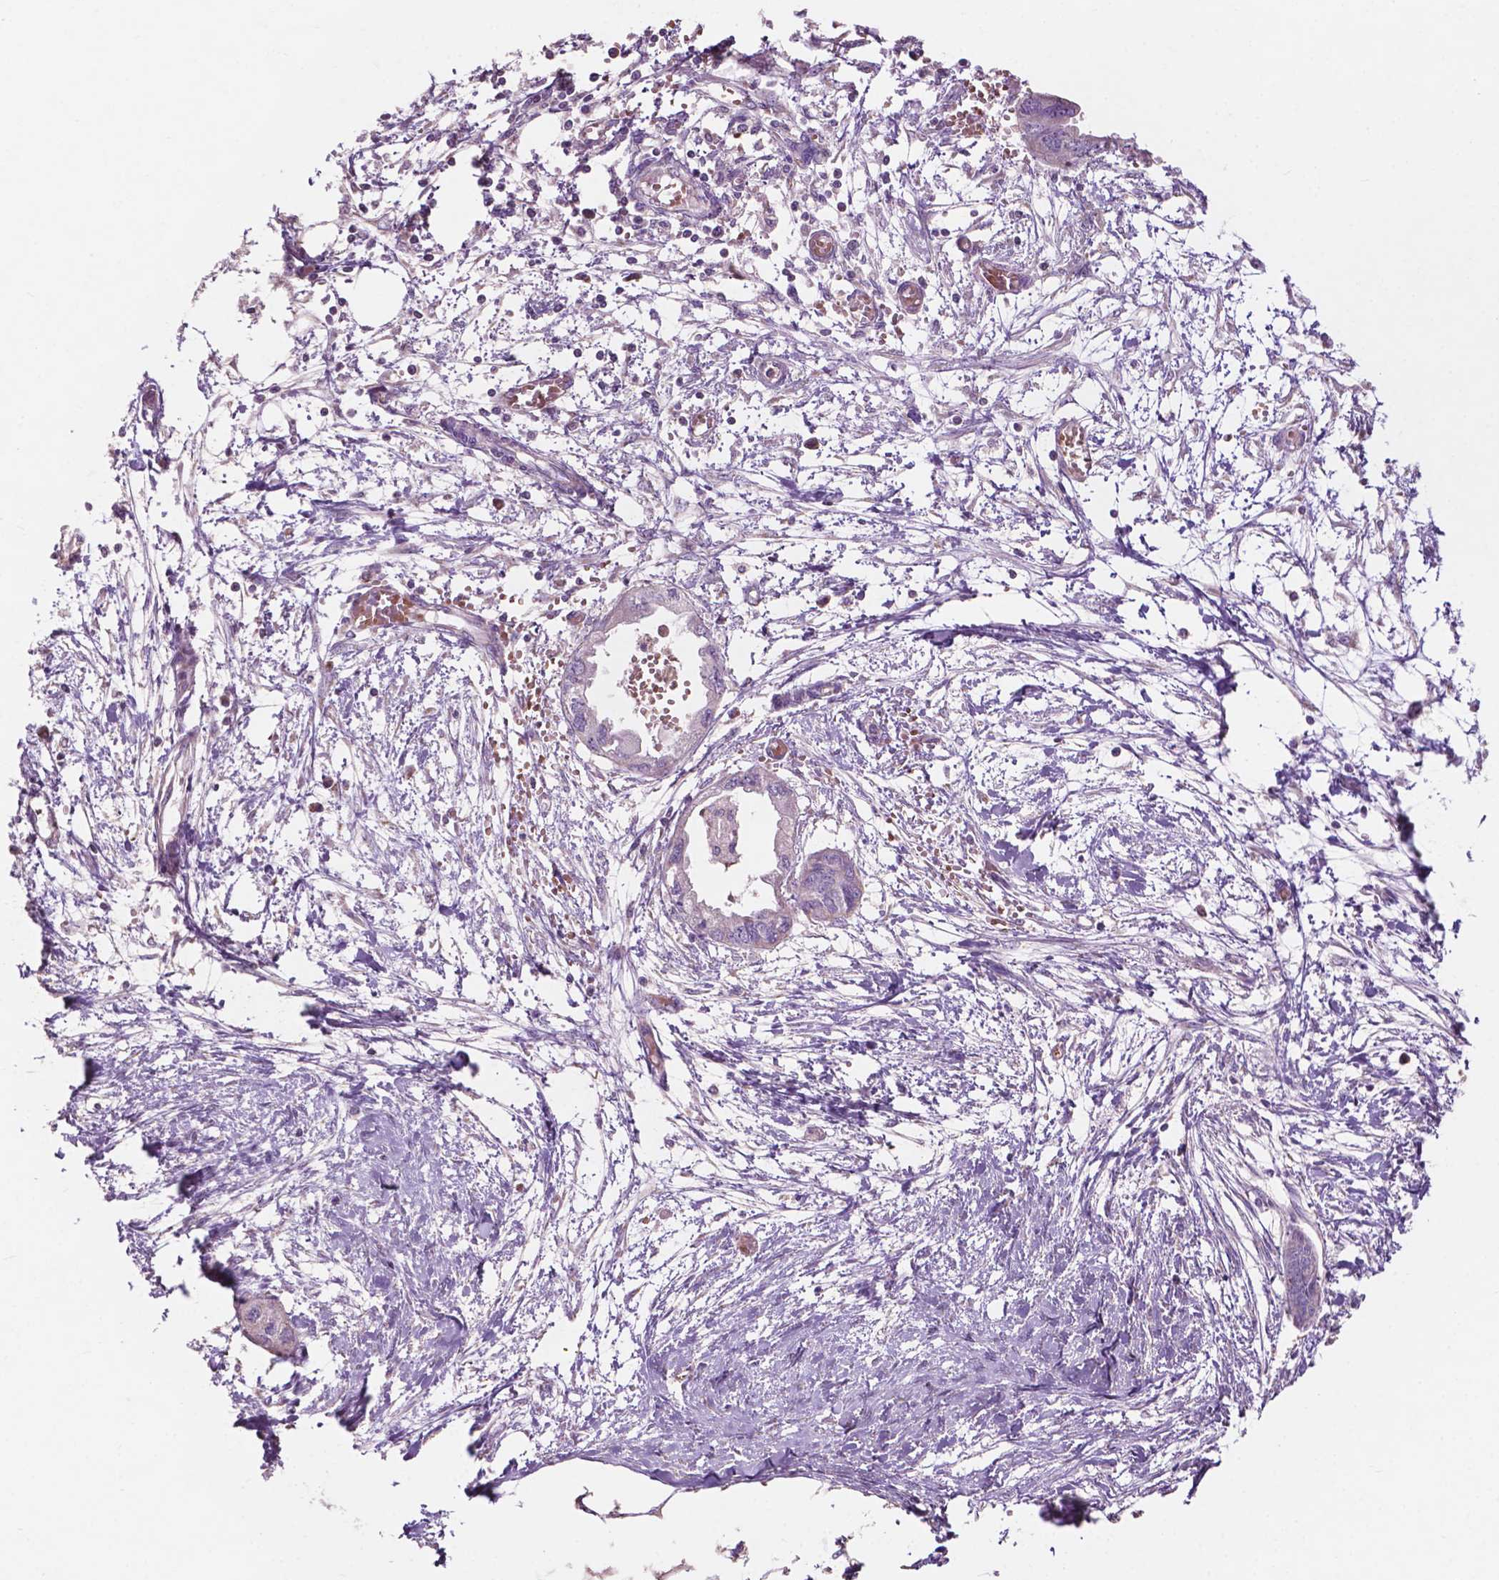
{"staining": {"intensity": "negative", "quantity": "none", "location": "none"}, "tissue": "endometrial cancer", "cell_type": "Tumor cells", "image_type": "cancer", "snomed": [{"axis": "morphology", "description": "Adenocarcinoma, NOS"}, {"axis": "morphology", "description": "Adenocarcinoma, metastatic, NOS"}, {"axis": "topography", "description": "Adipose tissue"}, {"axis": "topography", "description": "Endometrium"}], "caption": "The histopathology image demonstrates no significant expression in tumor cells of adenocarcinoma (endometrial).", "gene": "NDUFS1", "patient": {"sex": "female", "age": 67}}